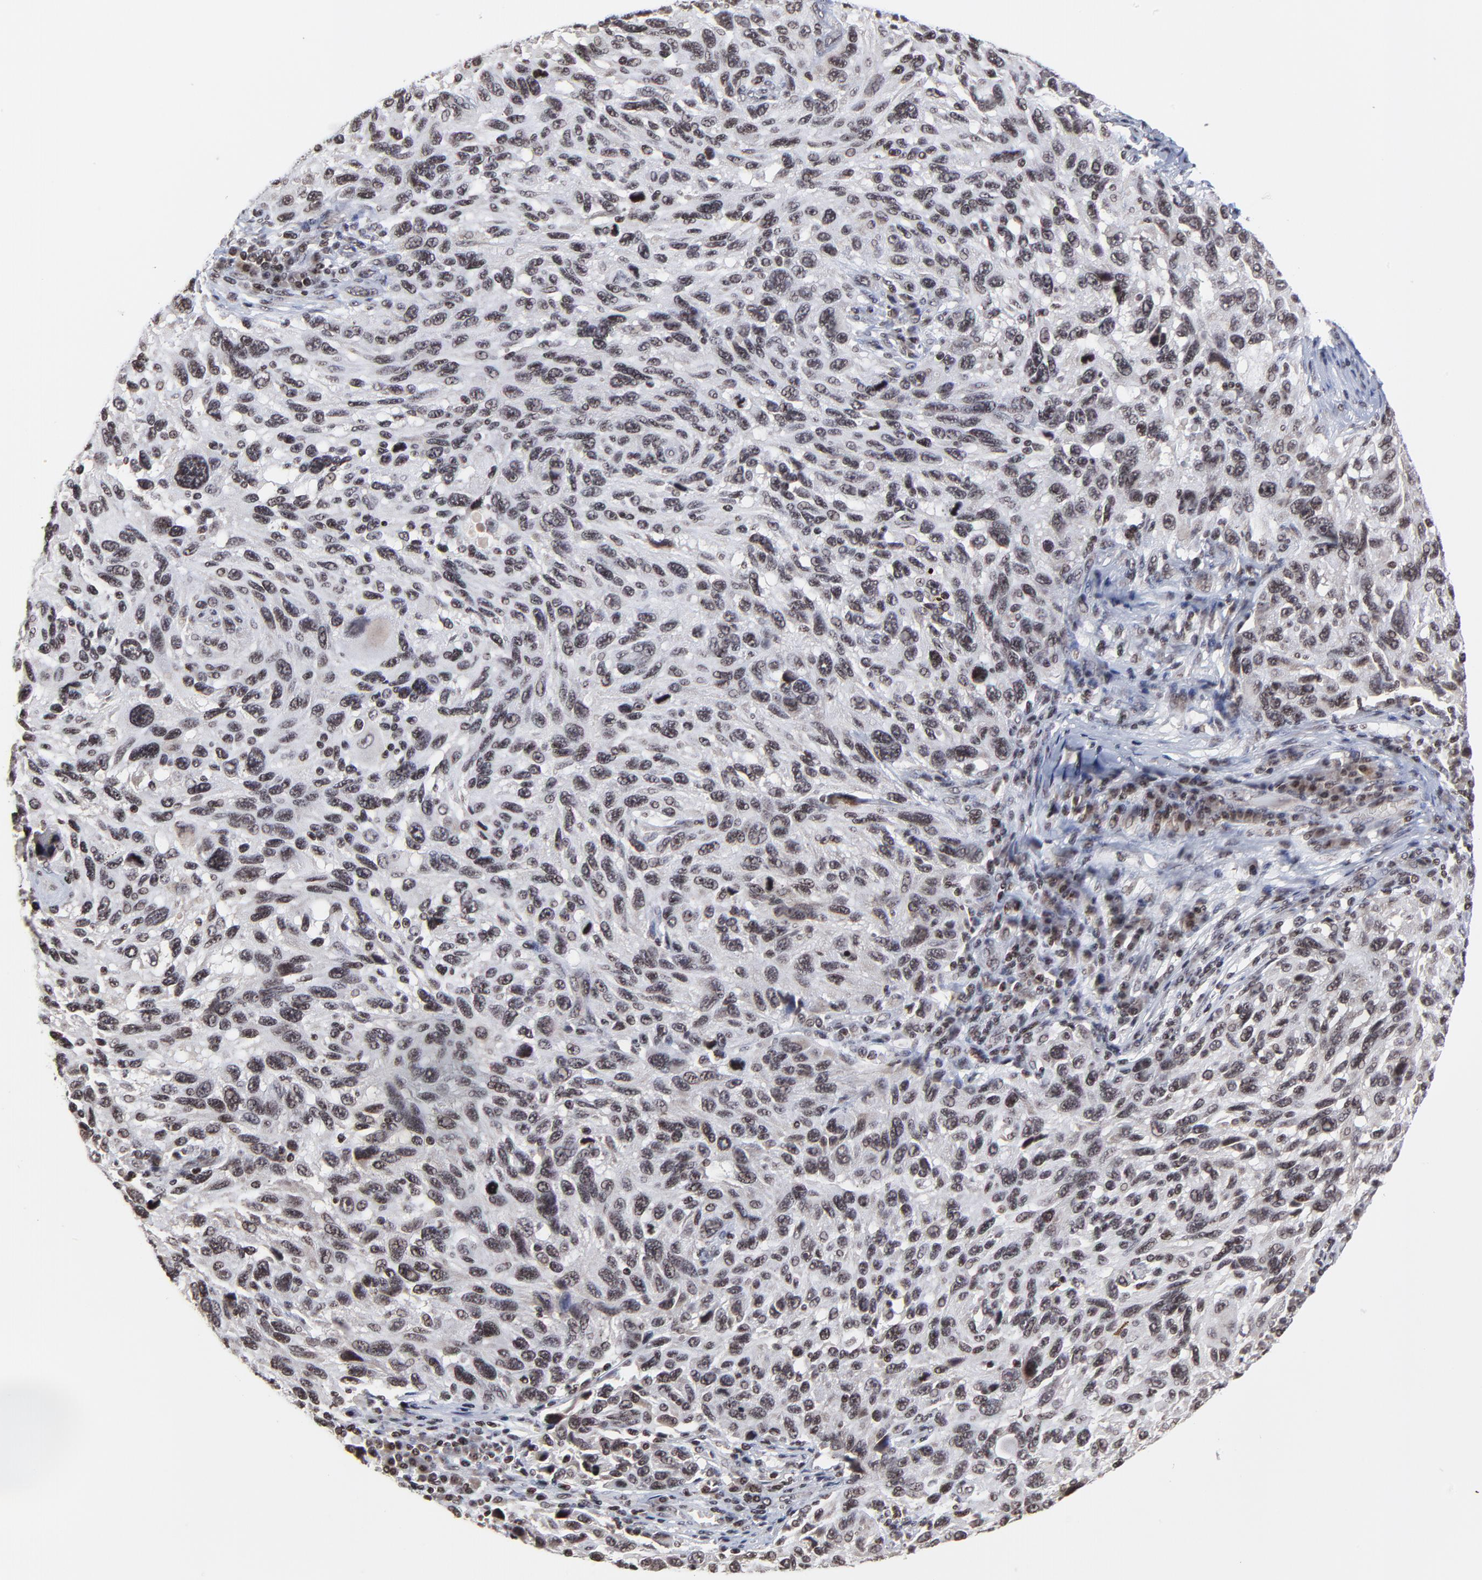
{"staining": {"intensity": "weak", "quantity": ">75%", "location": "nuclear"}, "tissue": "melanoma", "cell_type": "Tumor cells", "image_type": "cancer", "snomed": [{"axis": "morphology", "description": "Malignant melanoma, NOS"}, {"axis": "topography", "description": "Skin"}], "caption": "Immunohistochemistry histopathology image of neoplastic tissue: human melanoma stained using immunohistochemistry demonstrates low levels of weak protein expression localized specifically in the nuclear of tumor cells, appearing as a nuclear brown color.", "gene": "ZNF777", "patient": {"sex": "male", "age": 53}}